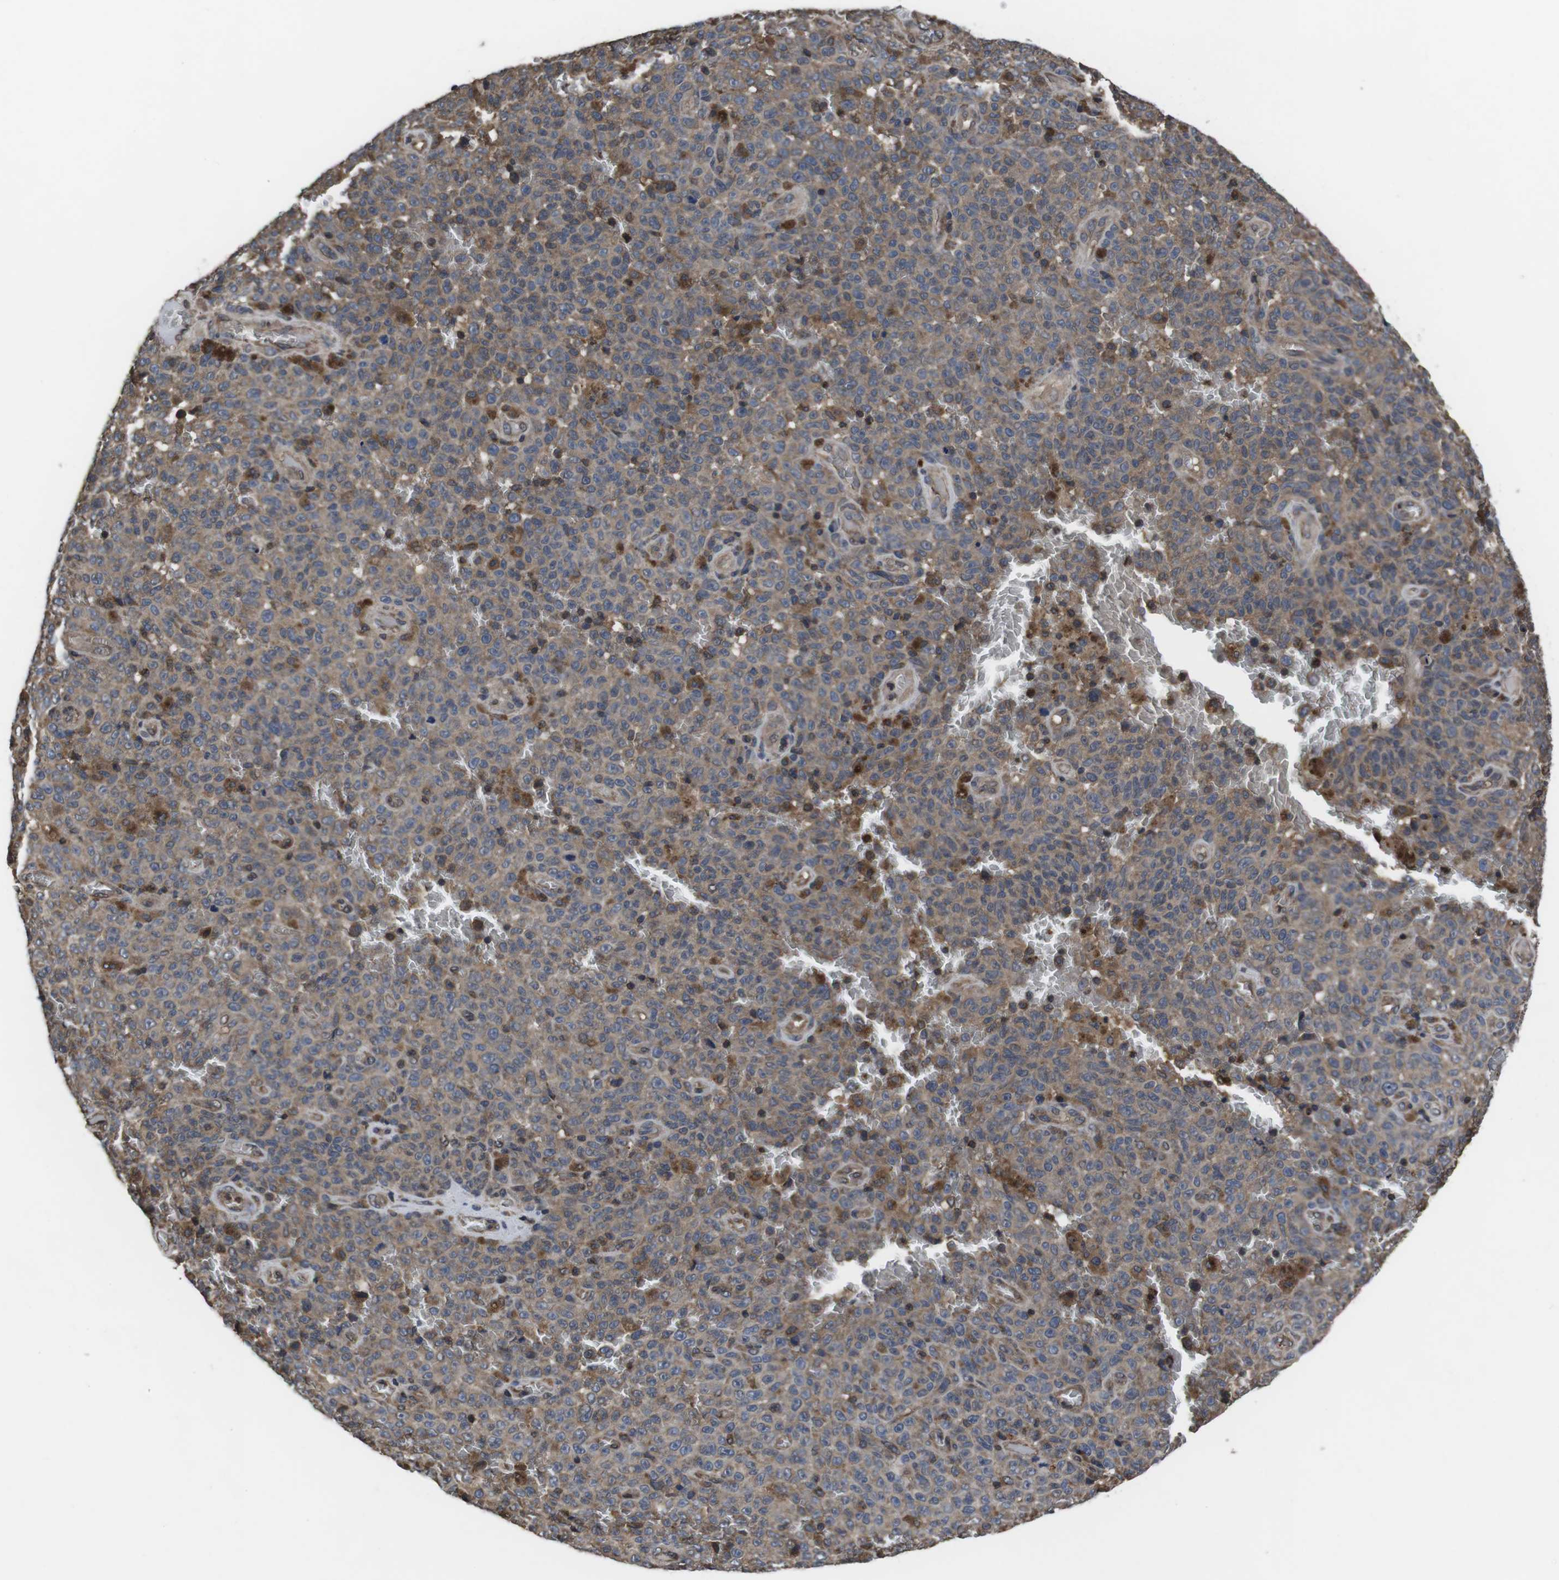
{"staining": {"intensity": "moderate", "quantity": "25%-75%", "location": "cytoplasmic/membranous"}, "tissue": "melanoma", "cell_type": "Tumor cells", "image_type": "cancer", "snomed": [{"axis": "morphology", "description": "Malignant melanoma, NOS"}, {"axis": "topography", "description": "Skin"}], "caption": "A histopathology image of human malignant melanoma stained for a protein reveals moderate cytoplasmic/membranous brown staining in tumor cells.", "gene": "CXCL11", "patient": {"sex": "female", "age": 82}}